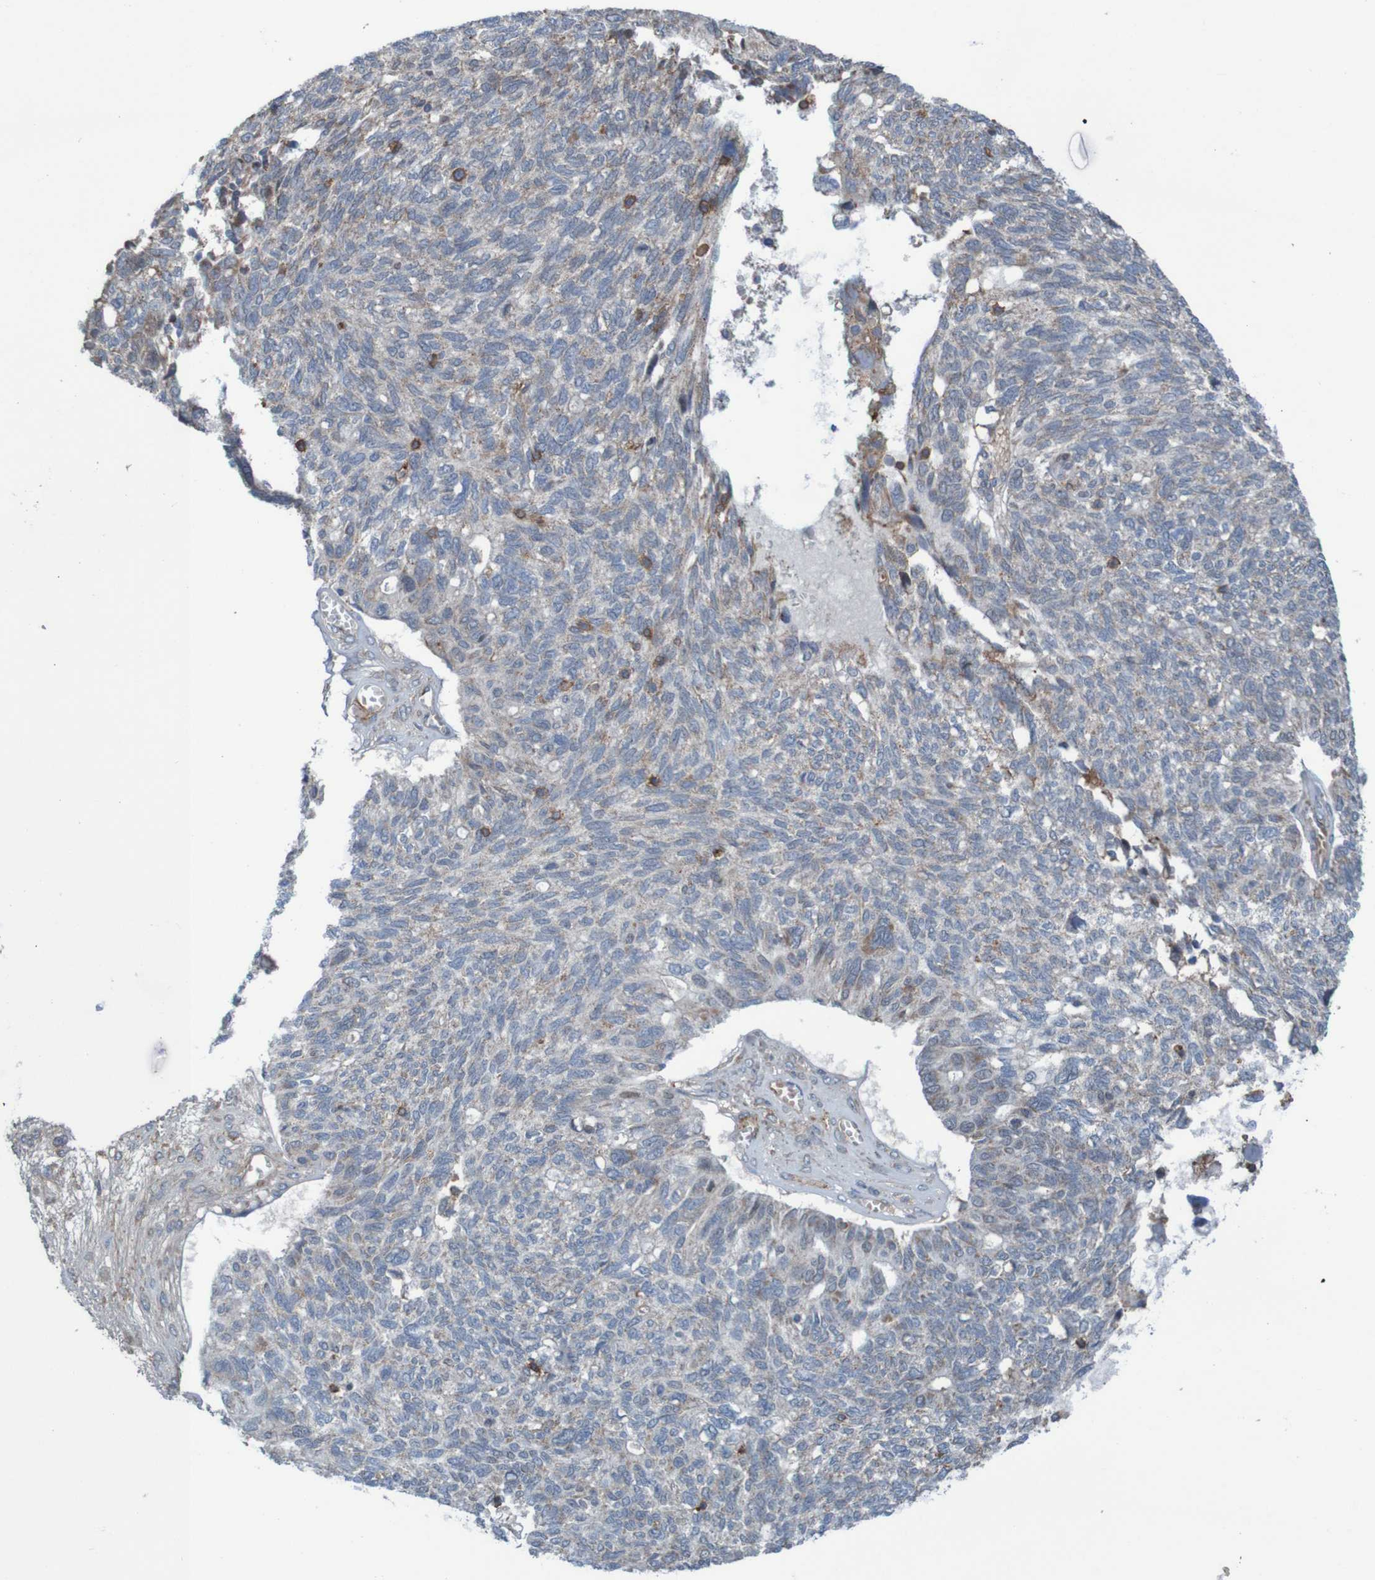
{"staining": {"intensity": "weak", "quantity": "25%-75%", "location": "cytoplasmic/membranous"}, "tissue": "ovarian cancer", "cell_type": "Tumor cells", "image_type": "cancer", "snomed": [{"axis": "morphology", "description": "Cystadenocarcinoma, serous, NOS"}, {"axis": "topography", "description": "Ovary"}], "caption": "Immunohistochemistry photomicrograph of ovarian cancer stained for a protein (brown), which demonstrates low levels of weak cytoplasmic/membranous staining in about 25%-75% of tumor cells.", "gene": "PDGFB", "patient": {"sex": "female", "age": 79}}